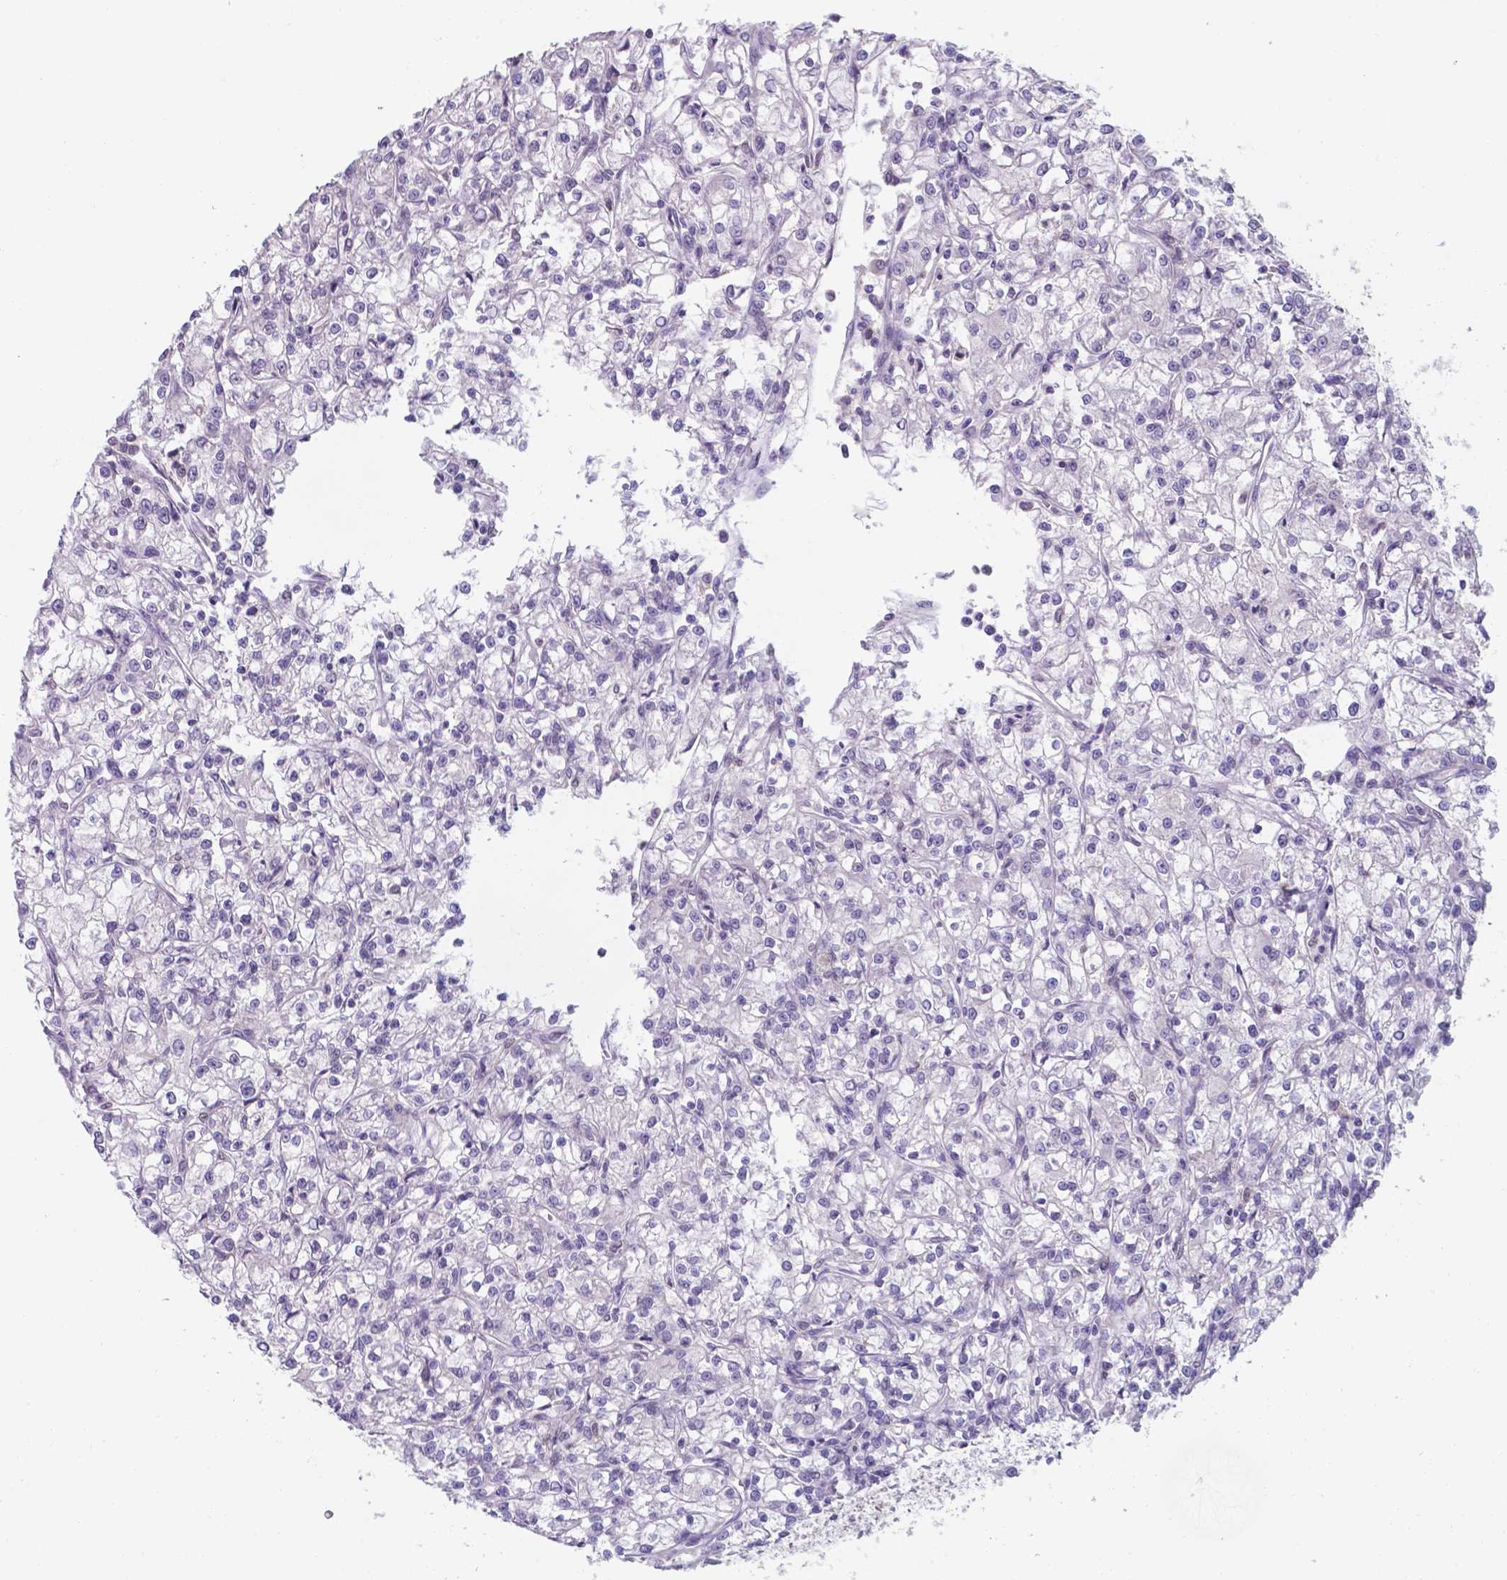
{"staining": {"intensity": "negative", "quantity": "none", "location": "none"}, "tissue": "renal cancer", "cell_type": "Tumor cells", "image_type": "cancer", "snomed": [{"axis": "morphology", "description": "Adenocarcinoma, NOS"}, {"axis": "topography", "description": "Kidney"}], "caption": "Human renal cancer (adenocarcinoma) stained for a protein using IHC displays no positivity in tumor cells.", "gene": "UBE2E2", "patient": {"sex": "female", "age": 59}}